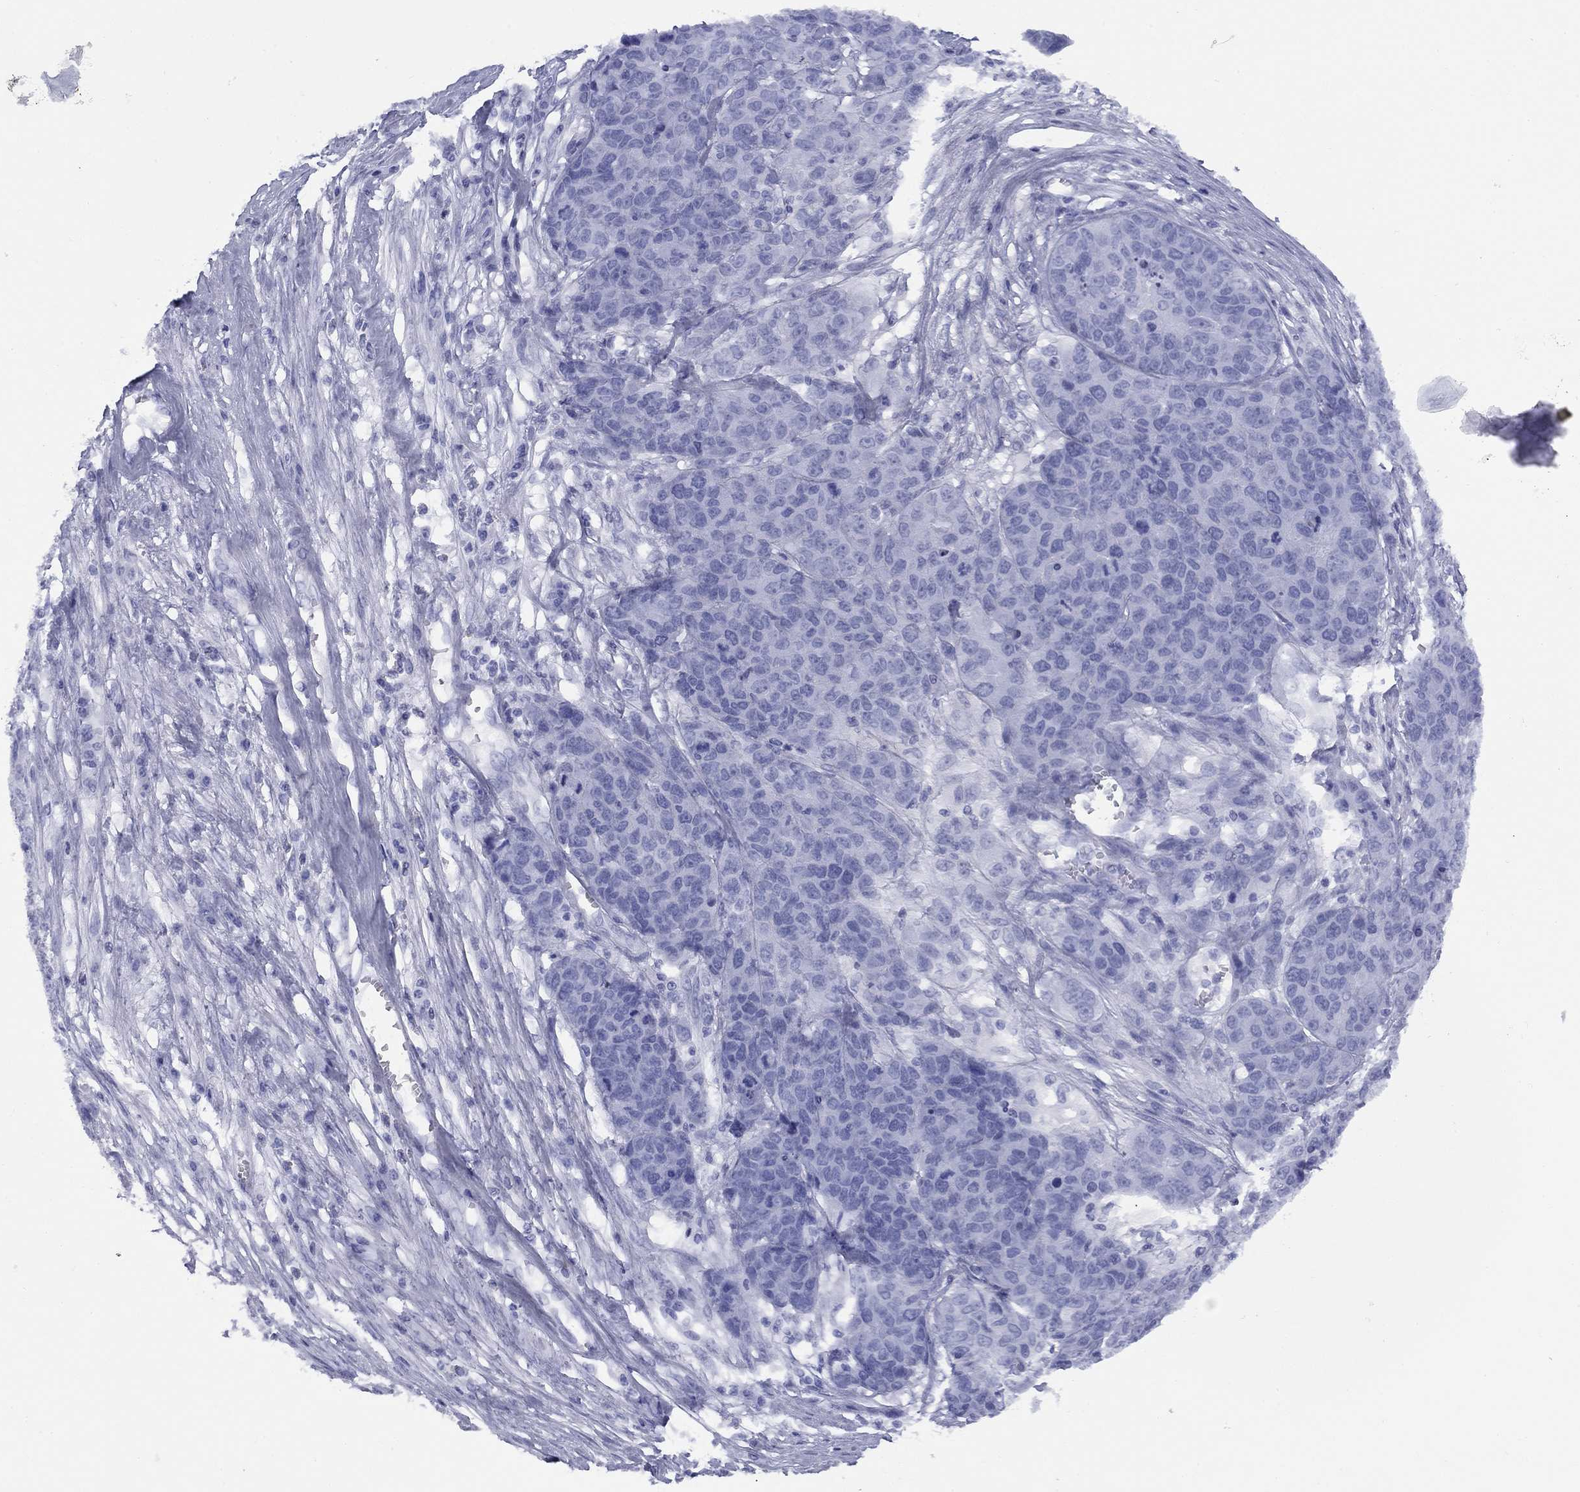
{"staining": {"intensity": "negative", "quantity": "none", "location": "none"}, "tissue": "ovarian cancer", "cell_type": "Tumor cells", "image_type": "cancer", "snomed": [{"axis": "morphology", "description": "Cystadenocarcinoma, serous, NOS"}, {"axis": "topography", "description": "Ovary"}], "caption": "An immunohistochemistry histopathology image of ovarian cancer is shown. There is no staining in tumor cells of ovarian cancer.", "gene": "TIGD4", "patient": {"sex": "female", "age": 87}}